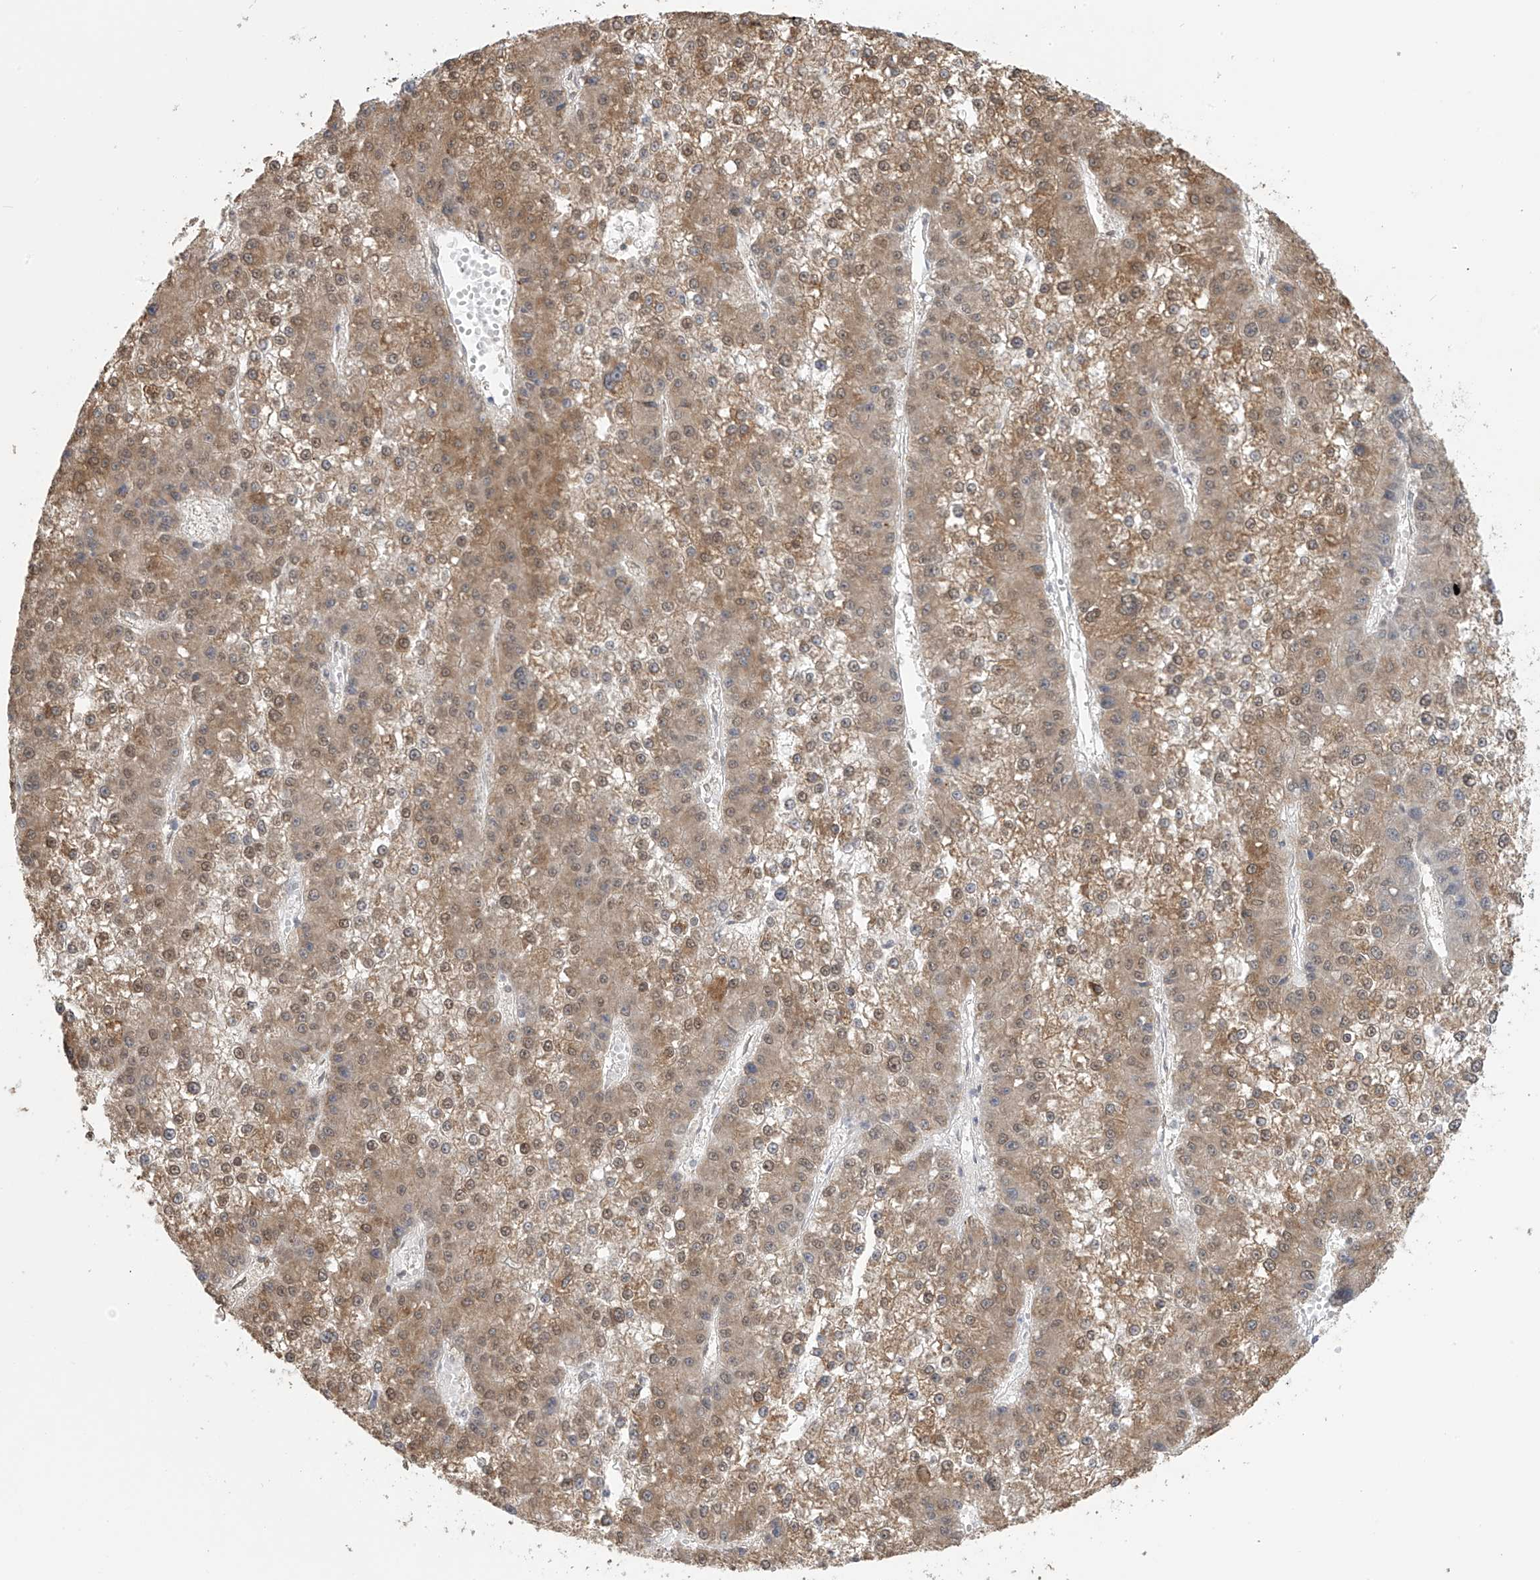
{"staining": {"intensity": "moderate", "quantity": ">75%", "location": "cytoplasmic/membranous,nuclear"}, "tissue": "liver cancer", "cell_type": "Tumor cells", "image_type": "cancer", "snomed": [{"axis": "morphology", "description": "Carcinoma, Hepatocellular, NOS"}, {"axis": "topography", "description": "Liver"}], "caption": "Immunohistochemical staining of human liver cancer demonstrates medium levels of moderate cytoplasmic/membranous and nuclear protein positivity in approximately >75% of tumor cells.", "gene": "KIAA1522", "patient": {"sex": "female", "age": 73}}